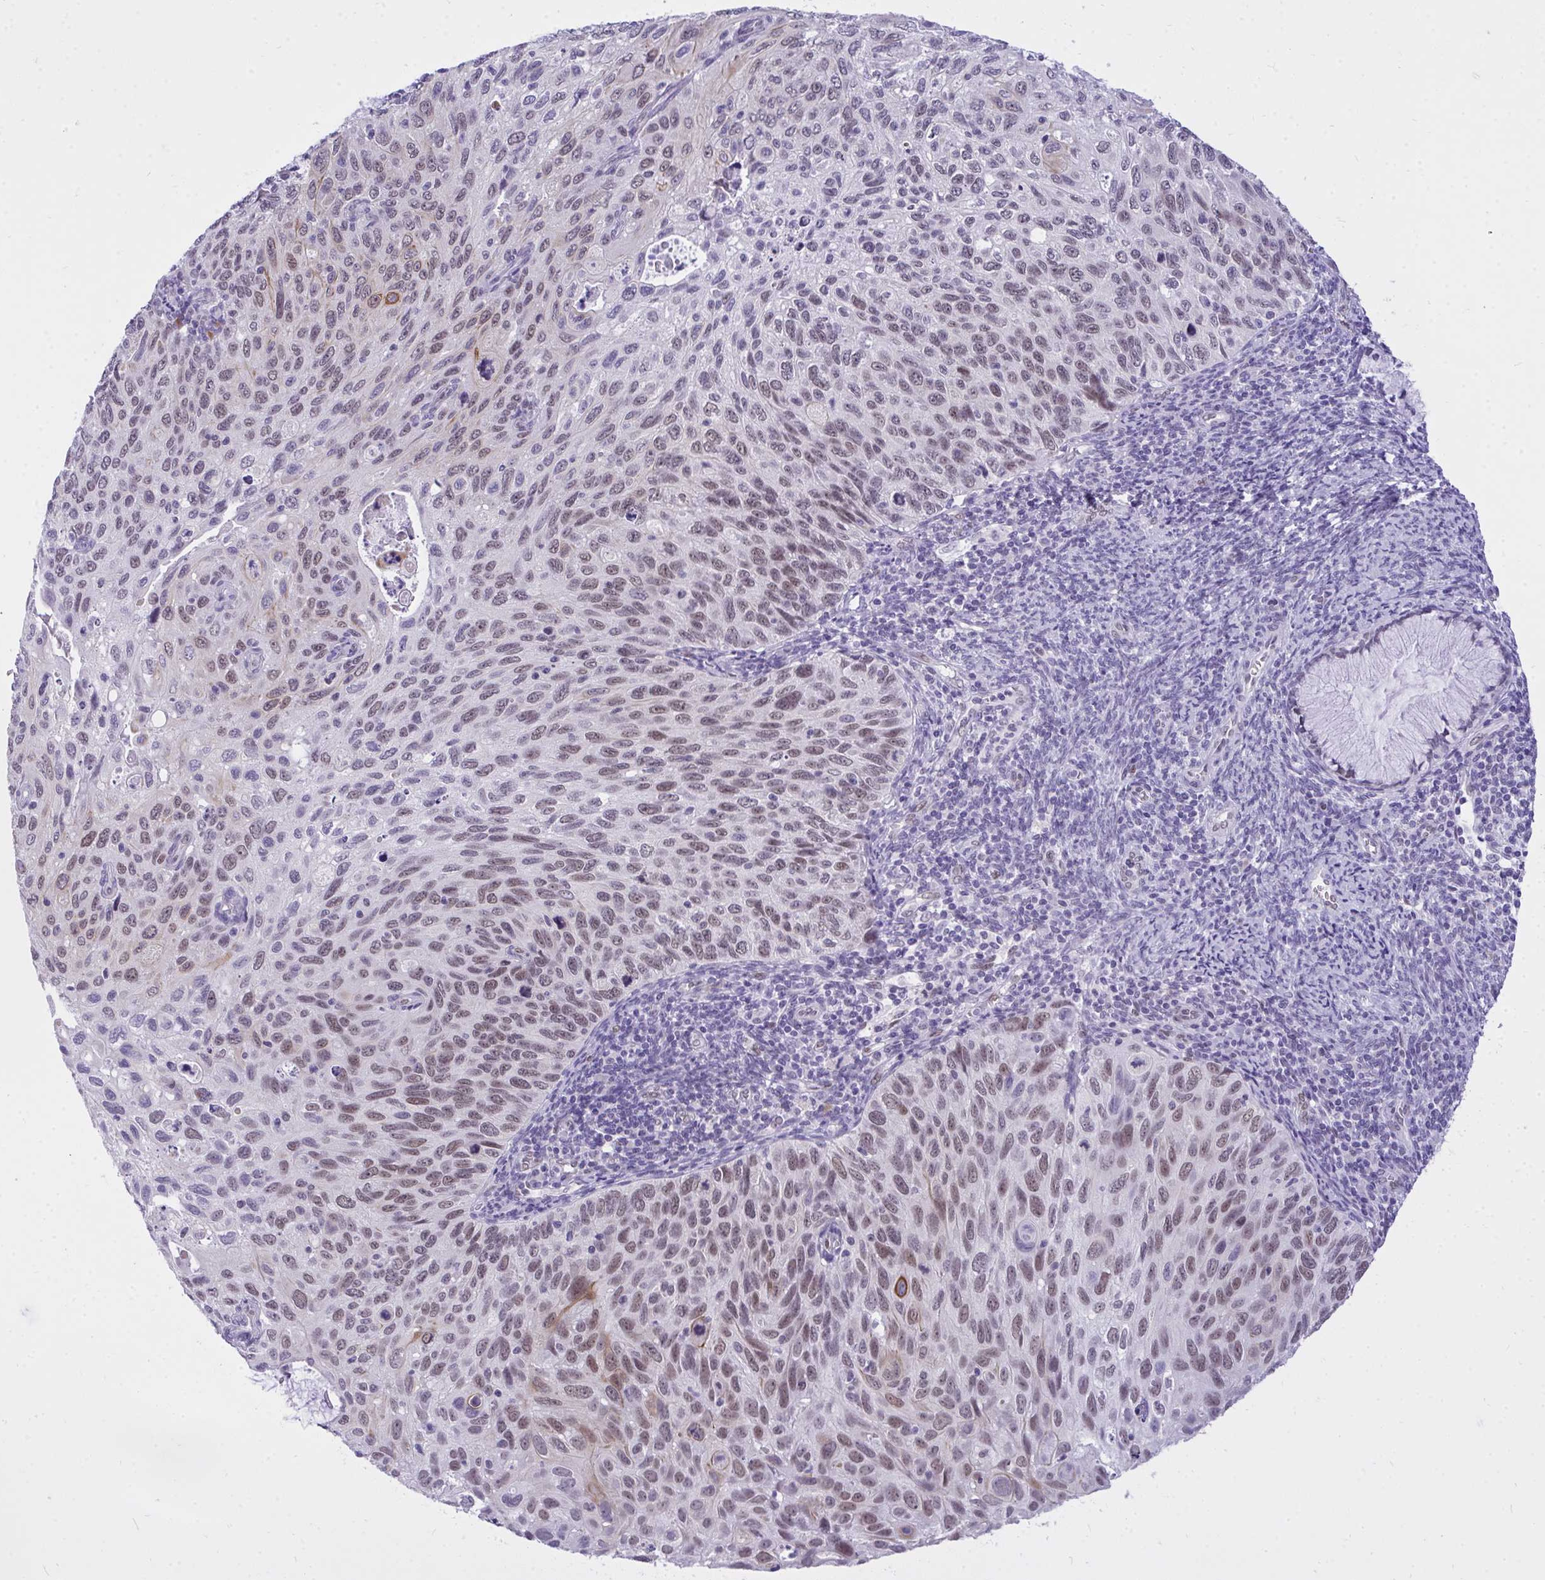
{"staining": {"intensity": "weak", "quantity": ">75%", "location": "cytoplasmic/membranous,nuclear"}, "tissue": "cervical cancer", "cell_type": "Tumor cells", "image_type": "cancer", "snomed": [{"axis": "morphology", "description": "Squamous cell carcinoma, NOS"}, {"axis": "topography", "description": "Cervix"}], "caption": "Protein expression analysis of human cervical cancer reveals weak cytoplasmic/membranous and nuclear staining in about >75% of tumor cells. The staining was performed using DAB (3,3'-diaminobenzidine) to visualize the protein expression in brown, while the nuclei were stained in blue with hematoxylin (Magnification: 20x).", "gene": "TEAD4", "patient": {"sex": "female", "age": 70}}